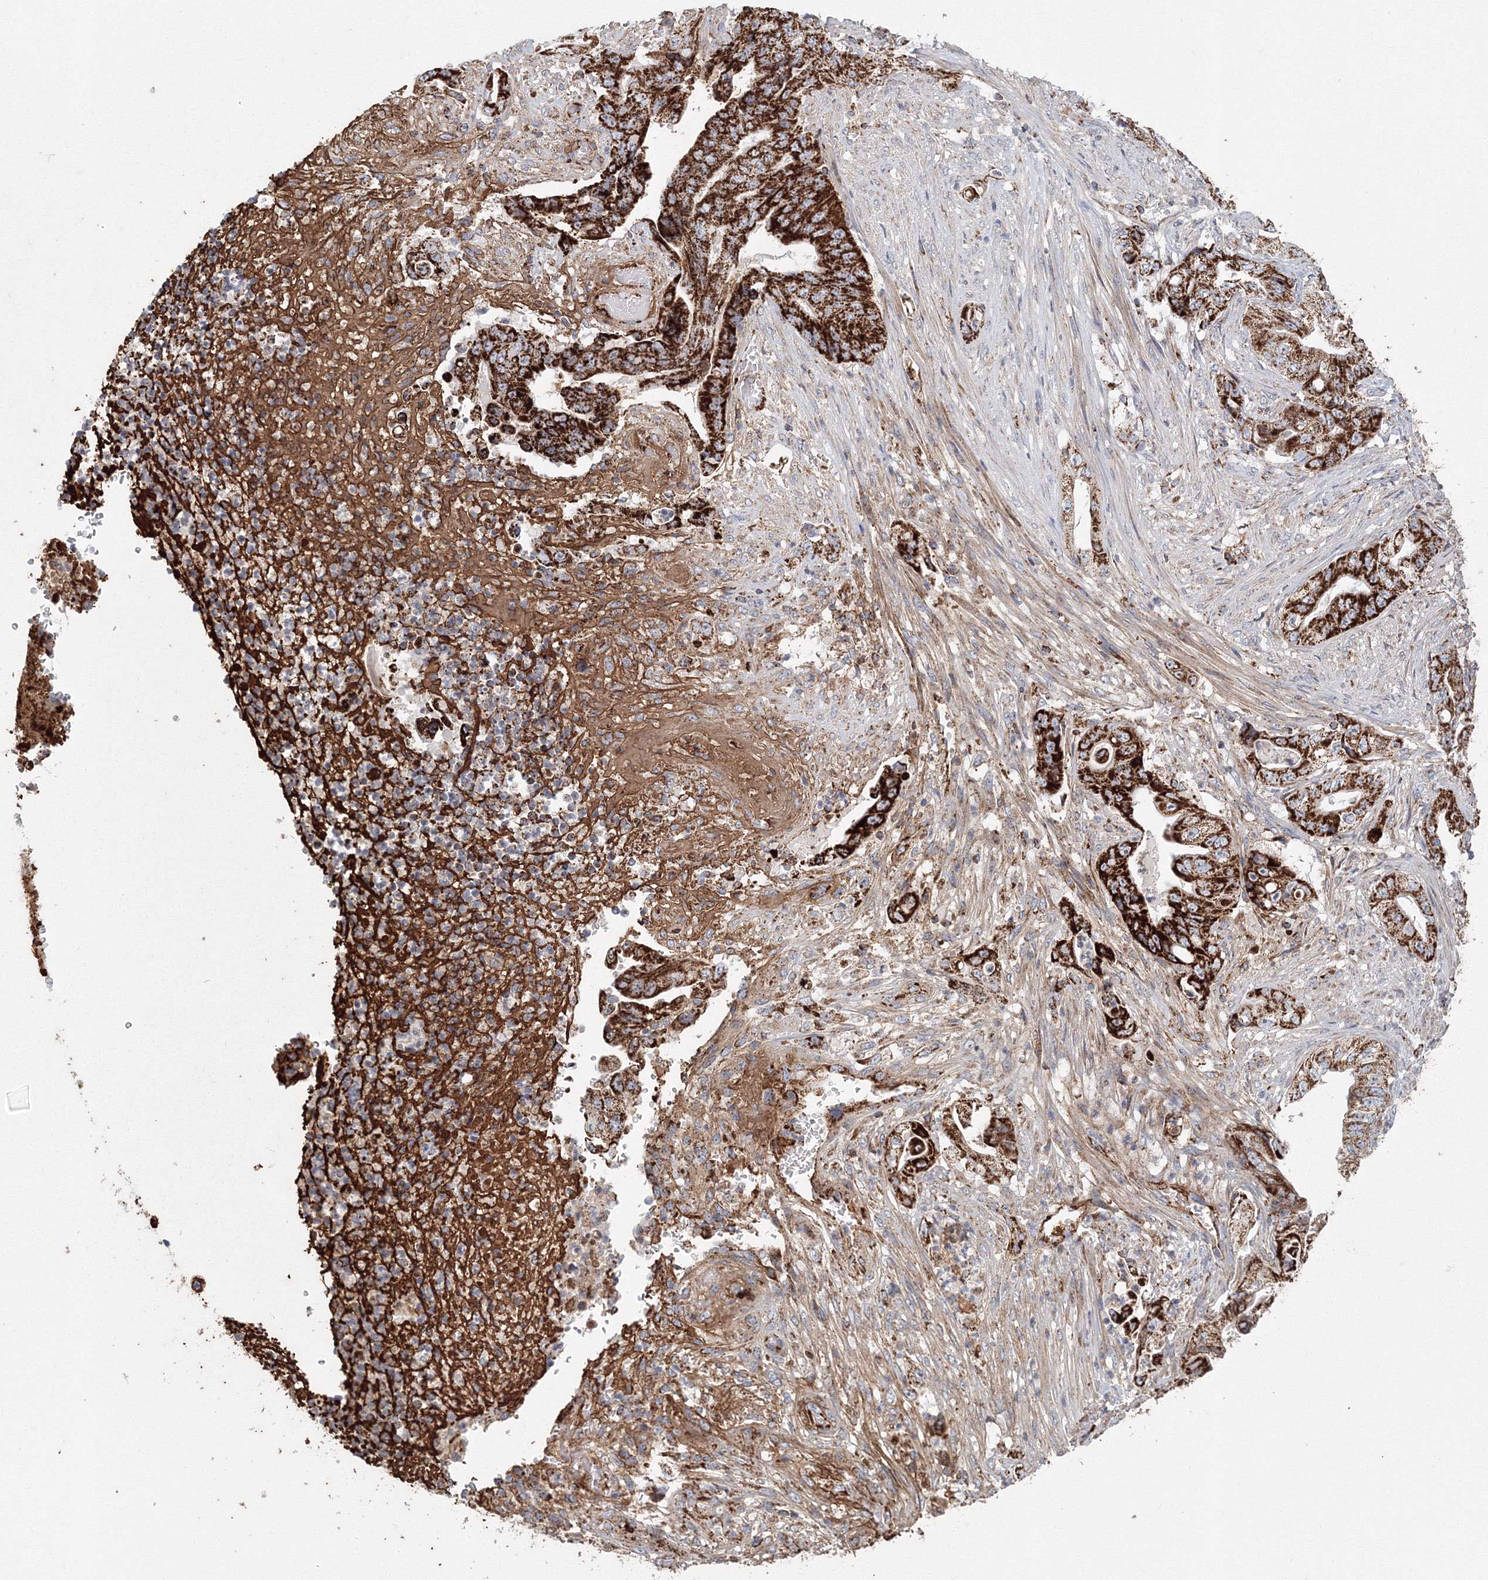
{"staining": {"intensity": "strong", "quantity": ">75%", "location": "cytoplasmic/membranous"}, "tissue": "stomach cancer", "cell_type": "Tumor cells", "image_type": "cancer", "snomed": [{"axis": "morphology", "description": "Adenocarcinoma, NOS"}, {"axis": "topography", "description": "Stomach"}], "caption": "IHC of human stomach cancer demonstrates high levels of strong cytoplasmic/membranous positivity in approximately >75% of tumor cells.", "gene": "GRPEL1", "patient": {"sex": "female", "age": 73}}